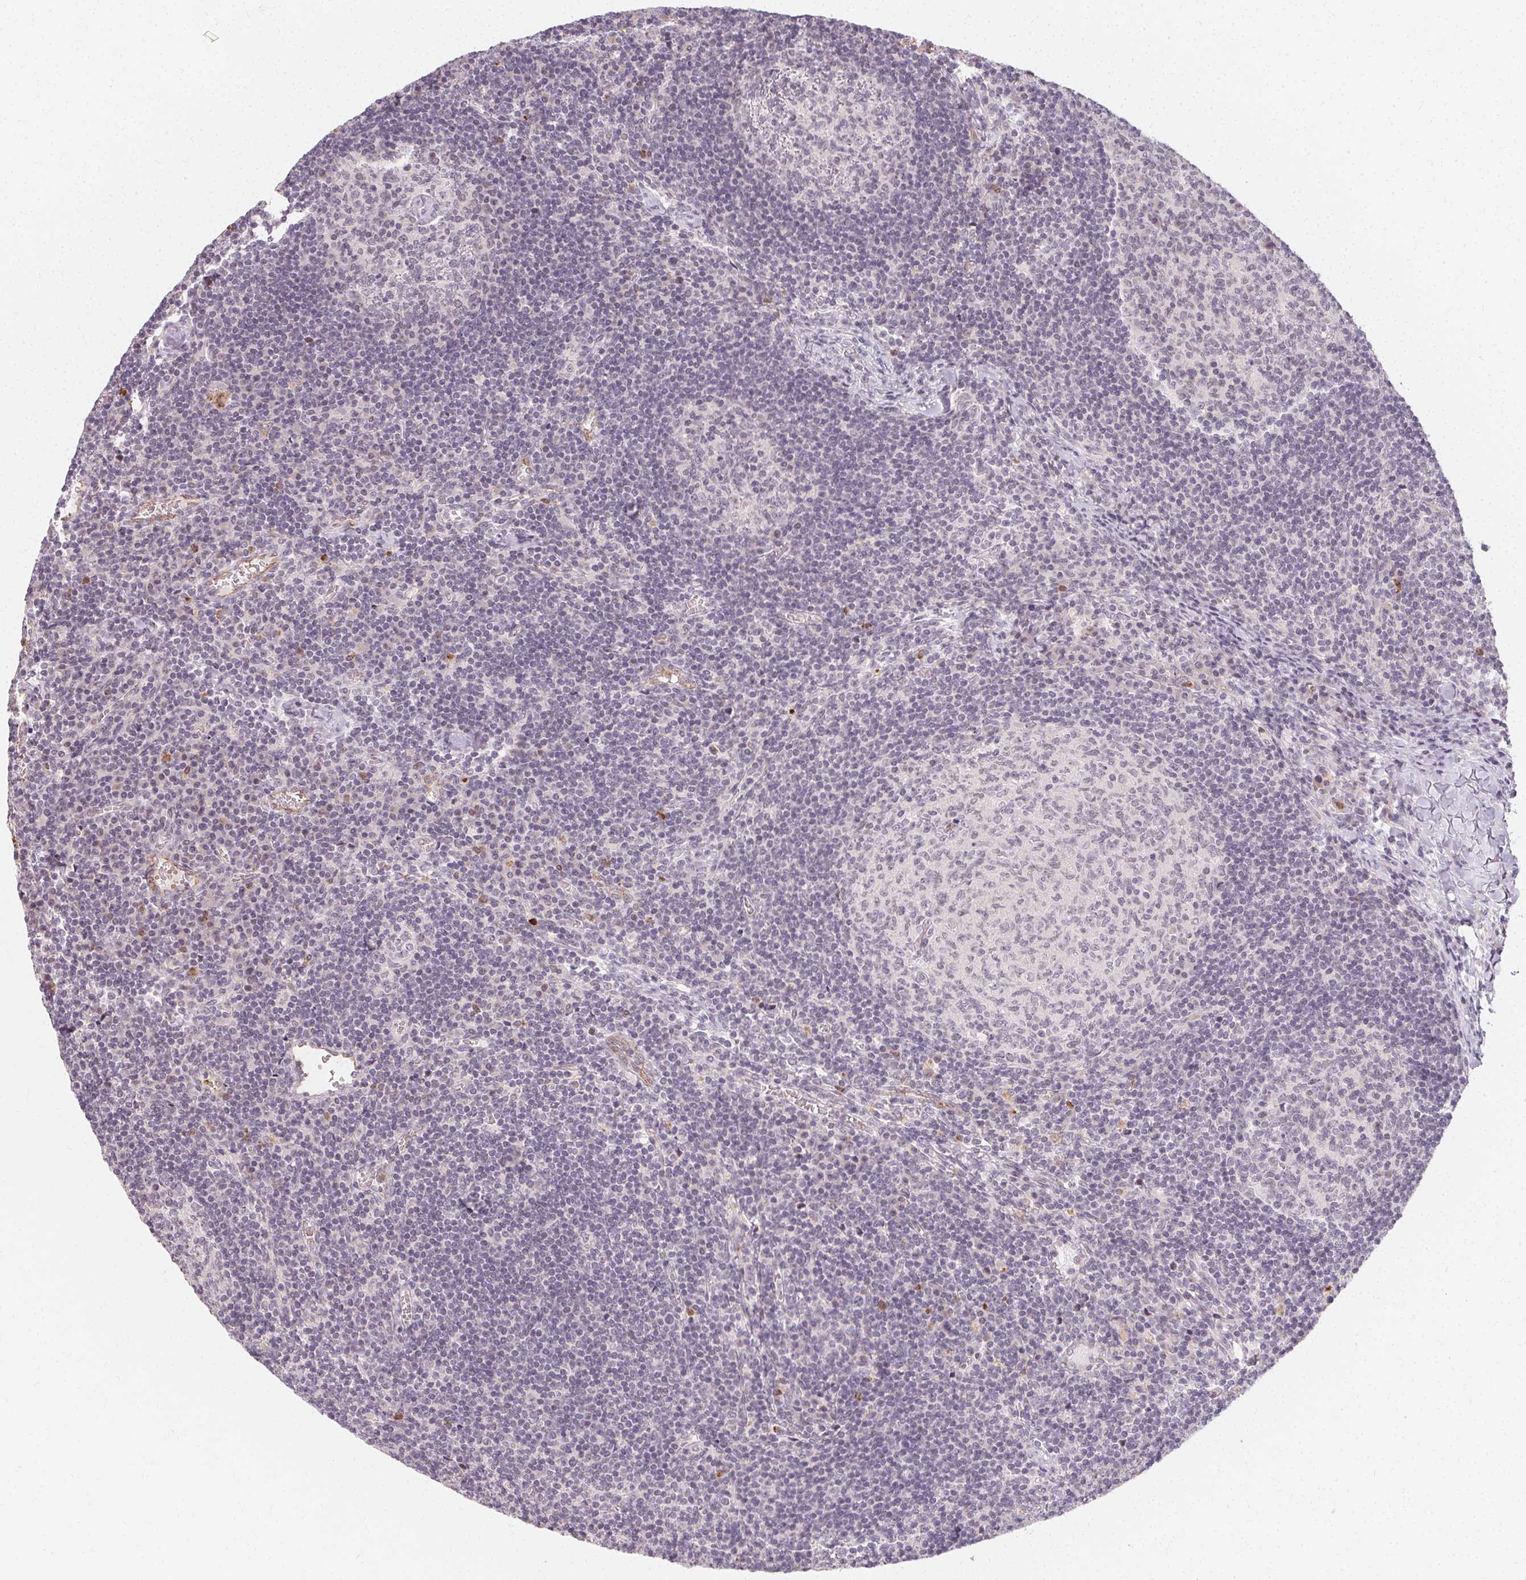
{"staining": {"intensity": "negative", "quantity": "none", "location": "none"}, "tissue": "lymph node", "cell_type": "Germinal center cells", "image_type": "normal", "snomed": [{"axis": "morphology", "description": "Normal tissue, NOS"}, {"axis": "topography", "description": "Lymph node"}], "caption": "An immunohistochemistry (IHC) image of normal lymph node is shown. There is no staining in germinal center cells of lymph node. Nuclei are stained in blue.", "gene": "CLCNKA", "patient": {"sex": "male", "age": 67}}